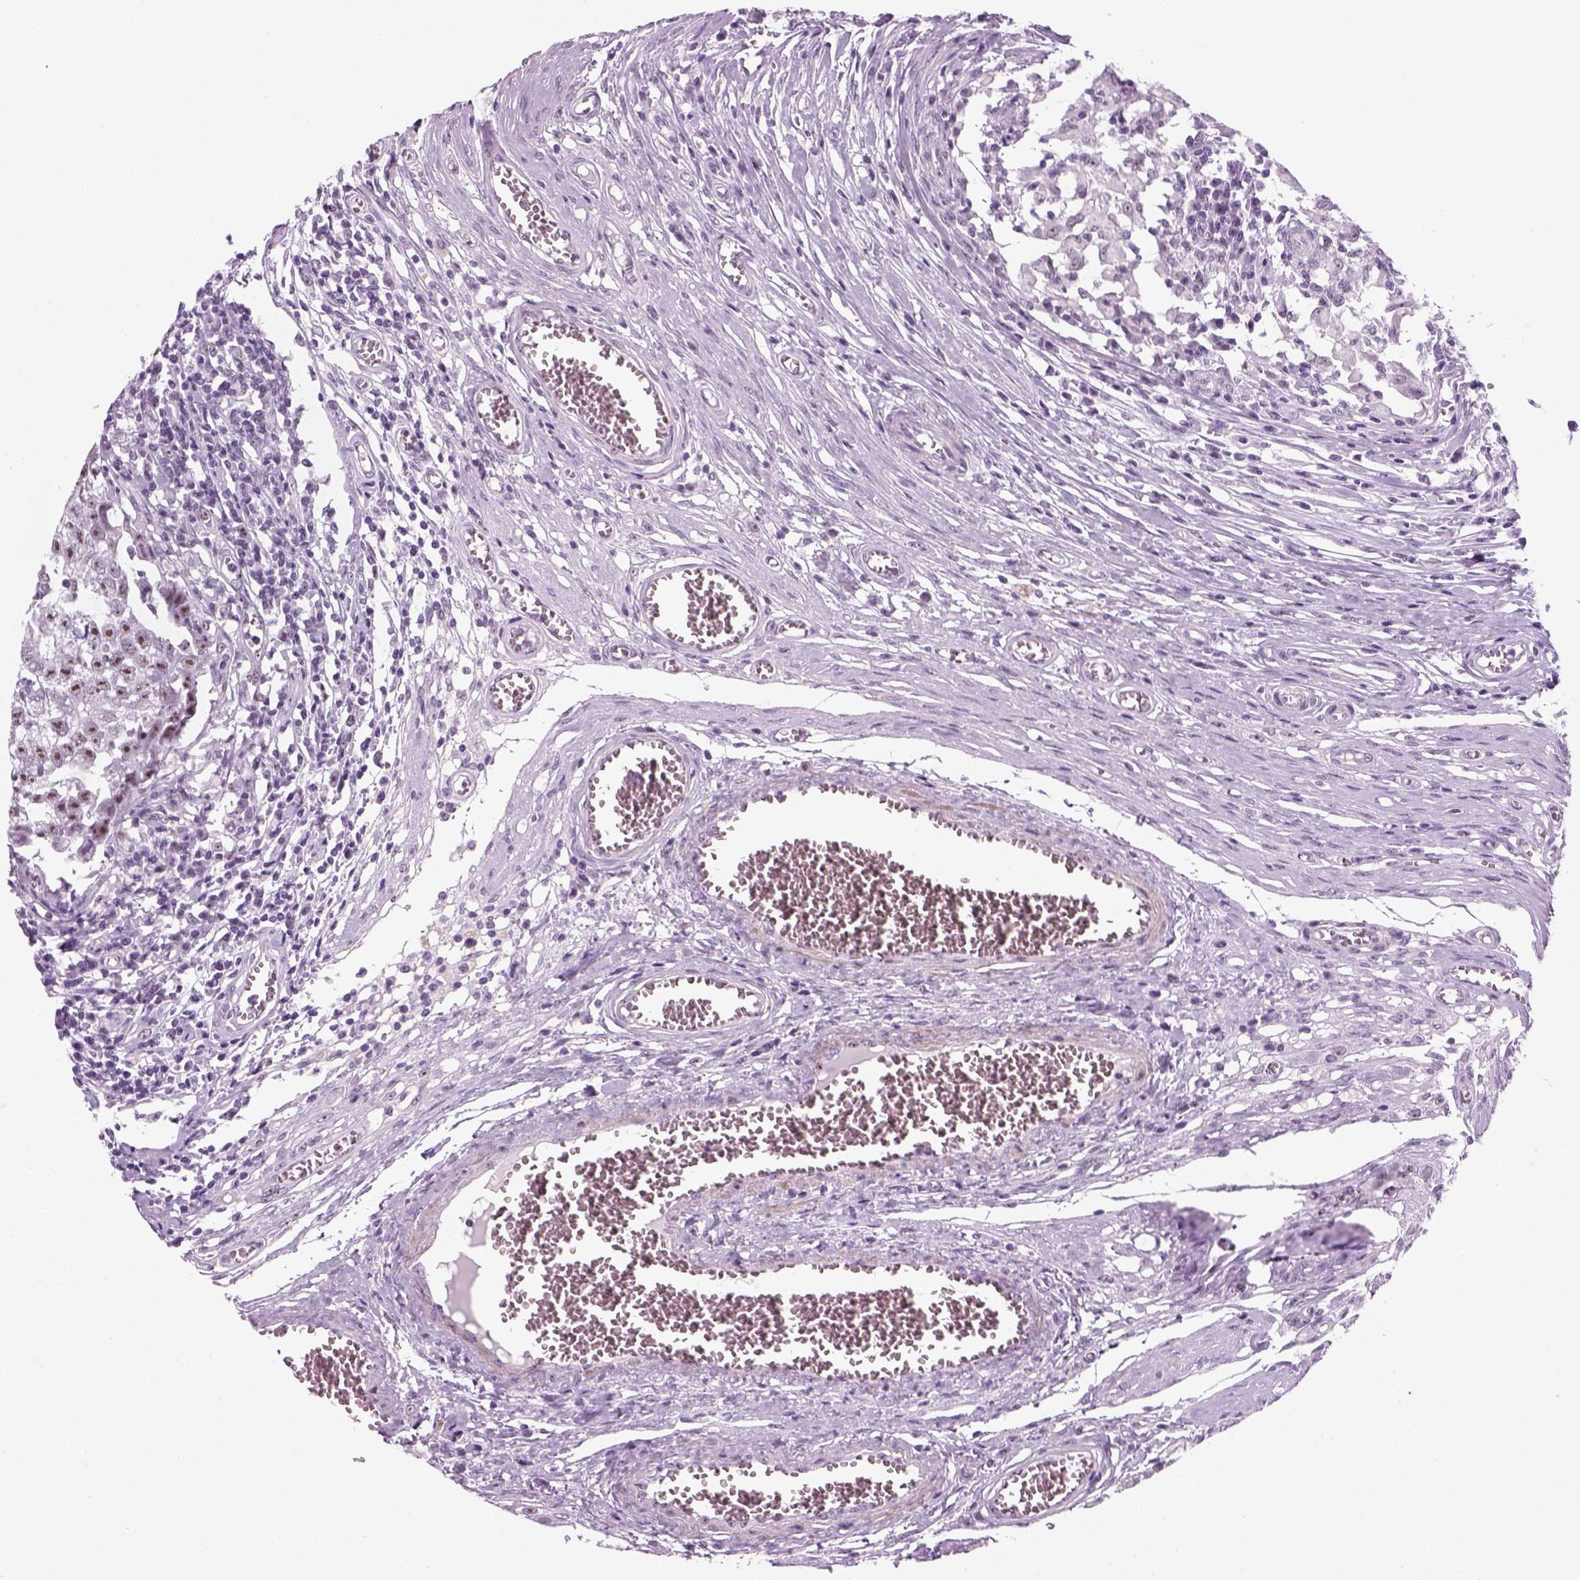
{"staining": {"intensity": "moderate", "quantity": ">75%", "location": "nuclear"}, "tissue": "testis cancer", "cell_type": "Tumor cells", "image_type": "cancer", "snomed": [{"axis": "morphology", "description": "Carcinoma, Embryonal, NOS"}, {"axis": "topography", "description": "Testis"}], "caption": "A brown stain labels moderate nuclear expression of a protein in human testis cancer (embryonal carcinoma) tumor cells.", "gene": "ZNF865", "patient": {"sex": "male", "age": 36}}